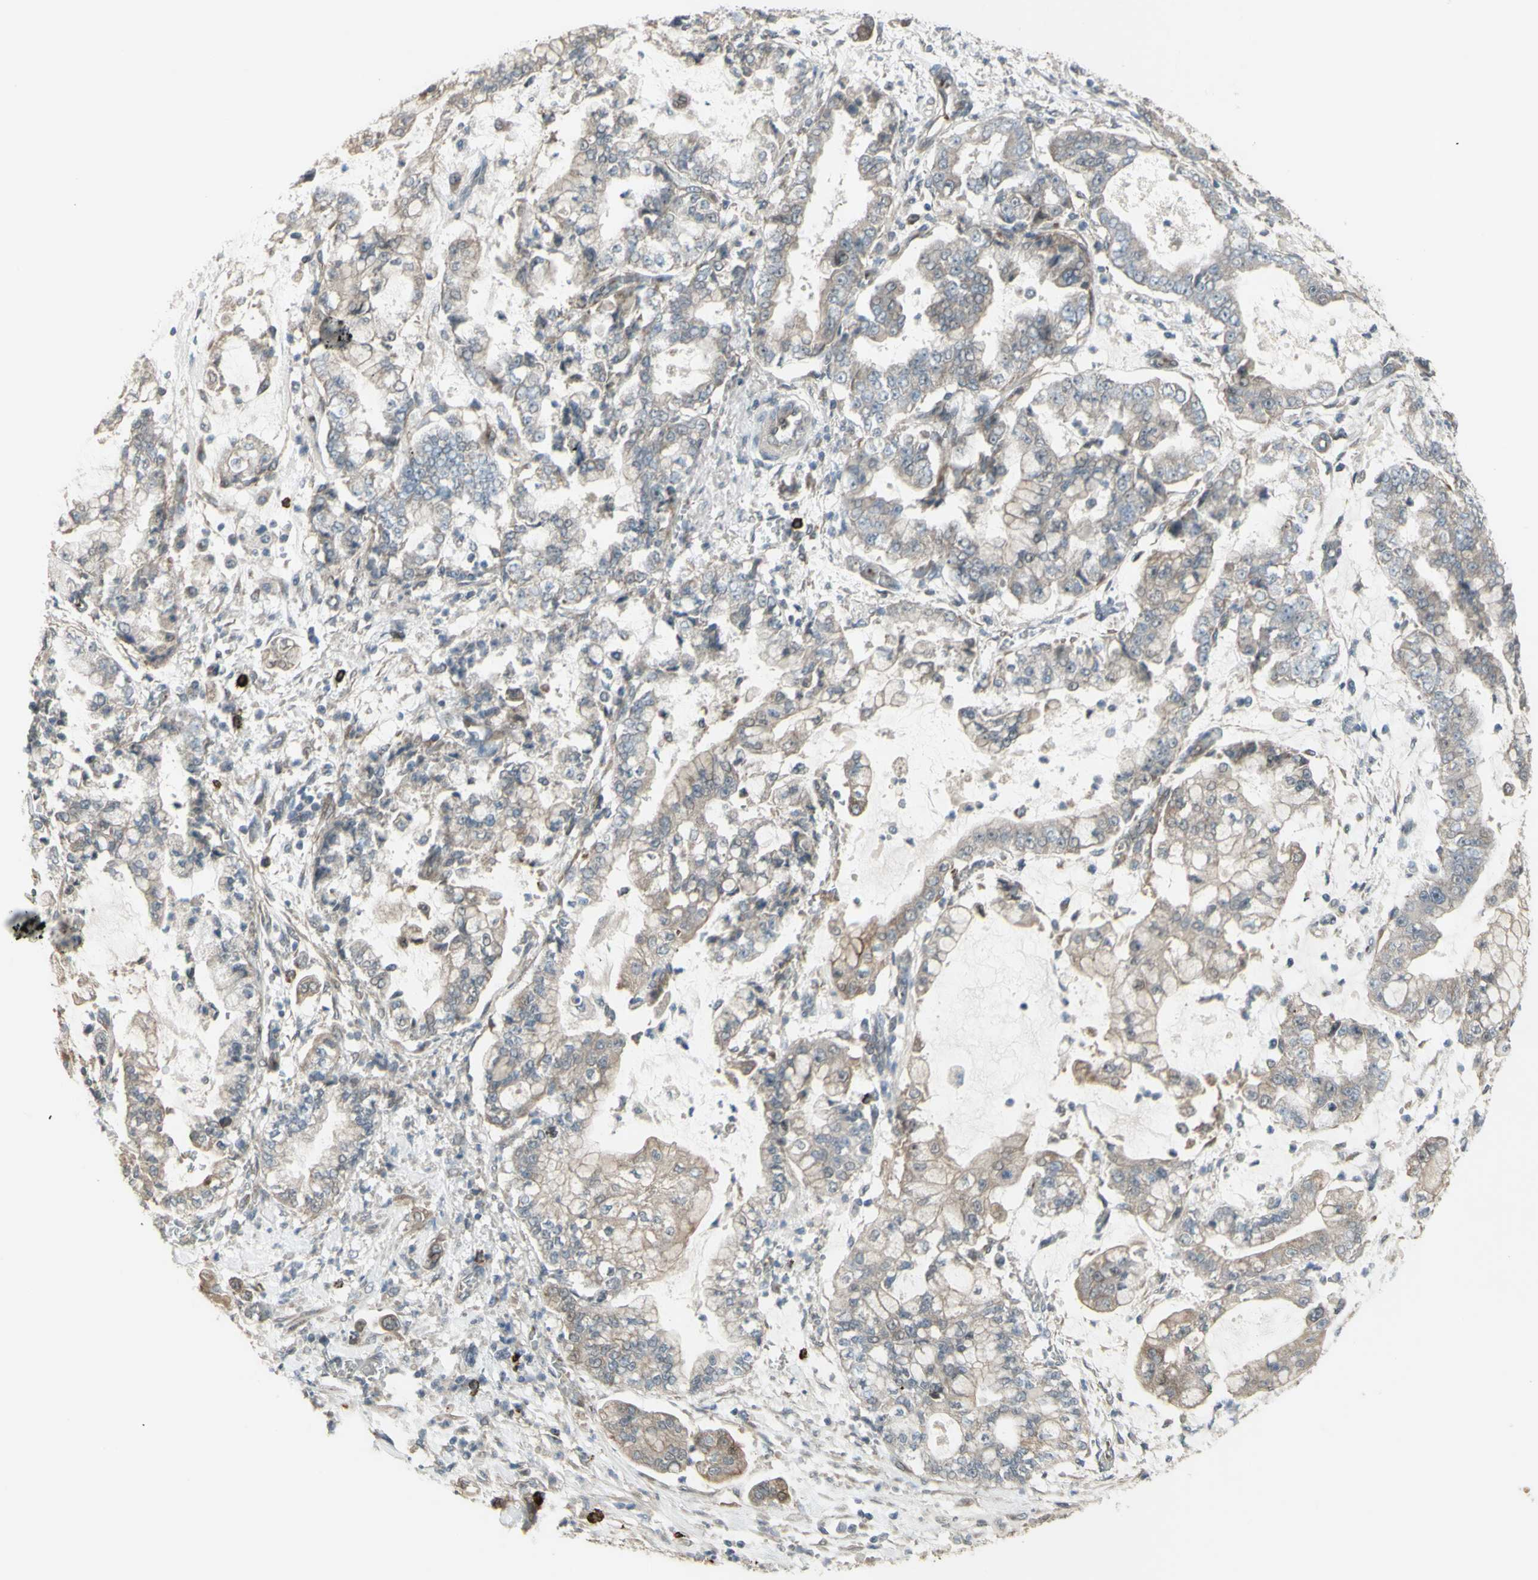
{"staining": {"intensity": "weak", "quantity": ">75%", "location": "cytoplasmic/membranous"}, "tissue": "stomach cancer", "cell_type": "Tumor cells", "image_type": "cancer", "snomed": [{"axis": "morphology", "description": "Adenocarcinoma, NOS"}, {"axis": "topography", "description": "Stomach"}], "caption": "The micrograph displays staining of stomach adenocarcinoma, revealing weak cytoplasmic/membranous protein expression (brown color) within tumor cells.", "gene": "GRAMD1B", "patient": {"sex": "male", "age": 76}}